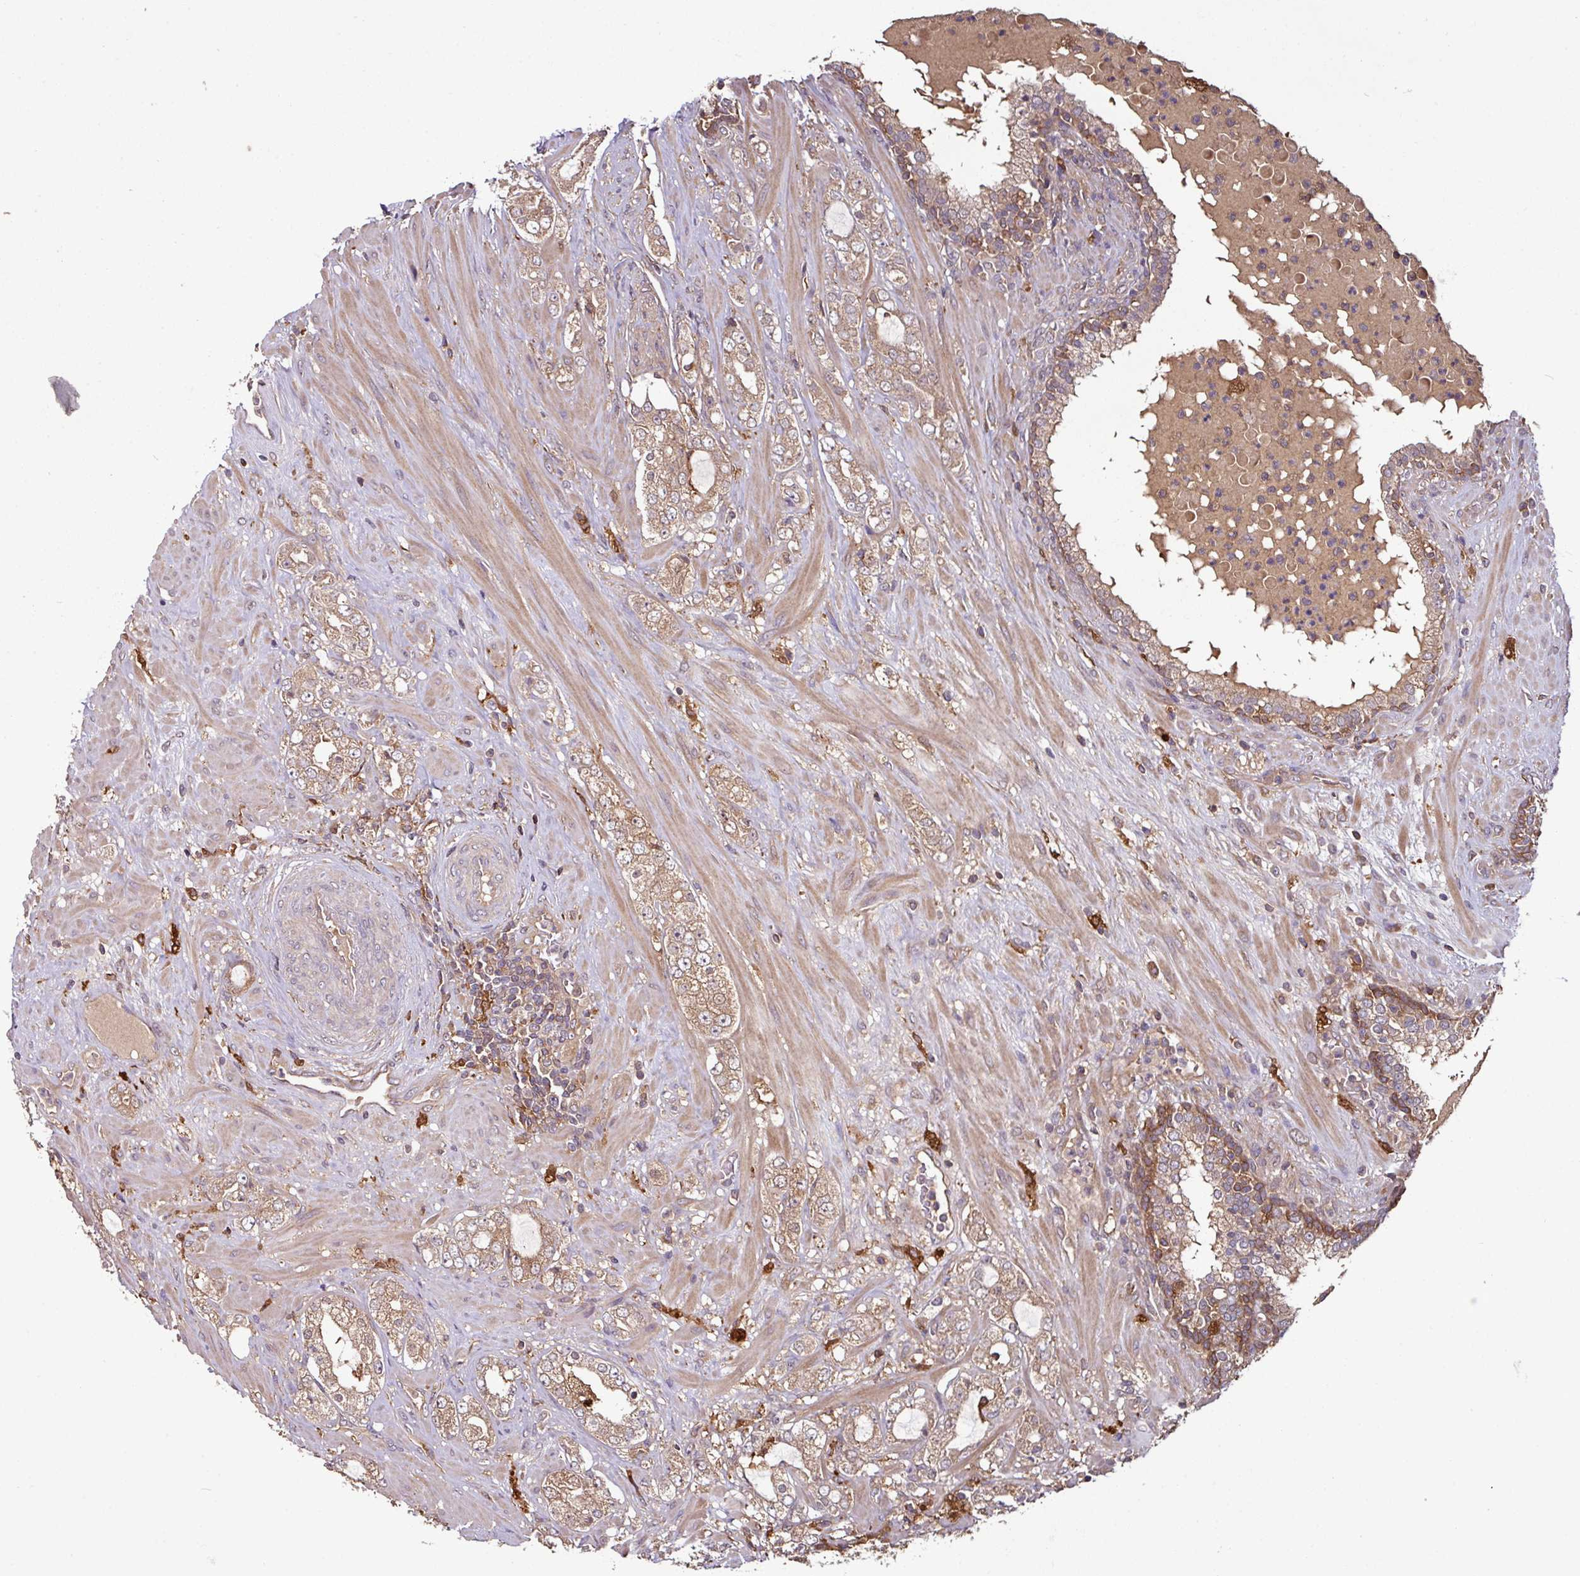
{"staining": {"intensity": "moderate", "quantity": ">75%", "location": "cytoplasmic/membranous"}, "tissue": "prostate cancer", "cell_type": "Tumor cells", "image_type": "cancer", "snomed": [{"axis": "morphology", "description": "Adenocarcinoma, High grade"}, {"axis": "topography", "description": "Prostate"}], "caption": "Immunohistochemistry (IHC) staining of prostate adenocarcinoma (high-grade), which exhibits medium levels of moderate cytoplasmic/membranous staining in about >75% of tumor cells indicating moderate cytoplasmic/membranous protein expression. The staining was performed using DAB (brown) for protein detection and nuclei were counterstained in hematoxylin (blue).", "gene": "GNPDA1", "patient": {"sex": "male", "age": 64}}